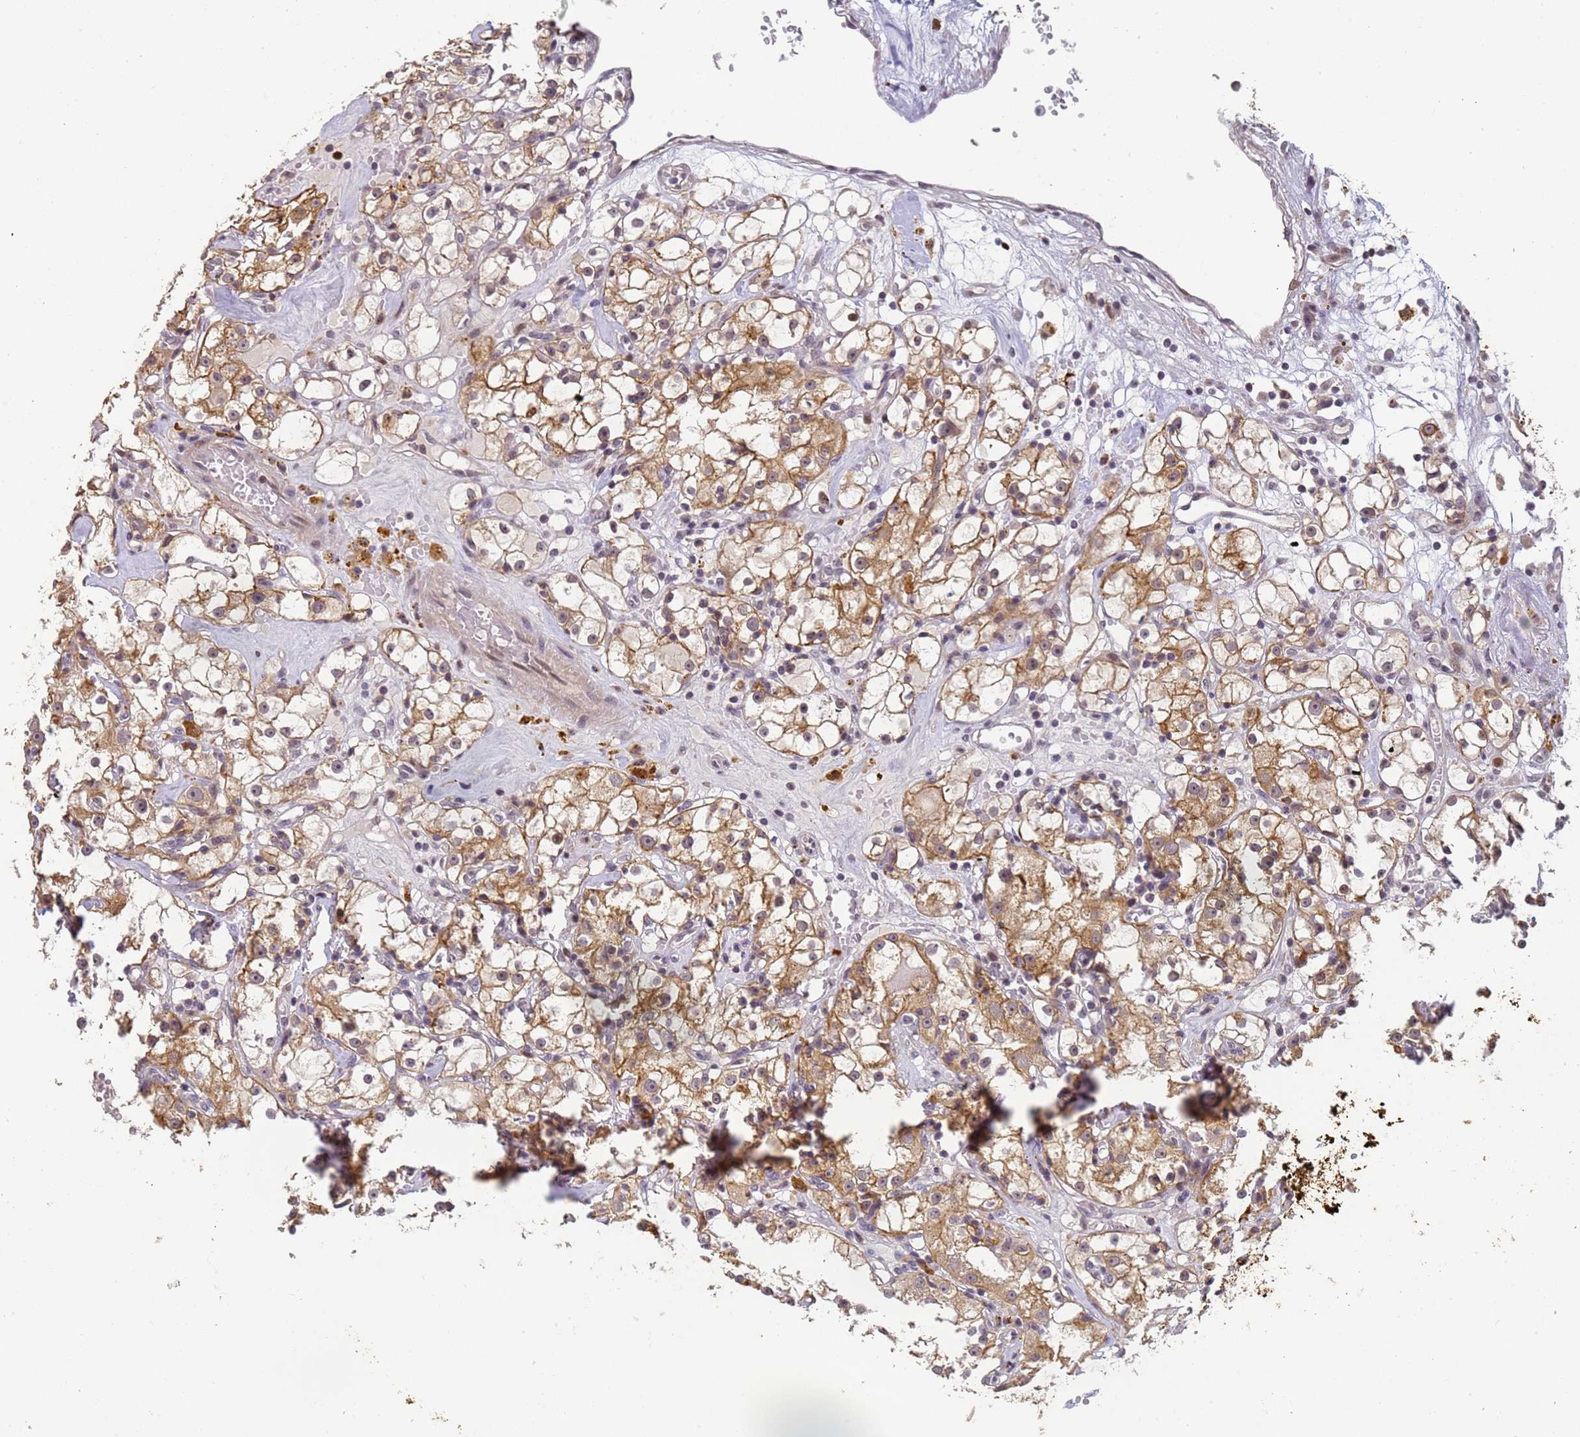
{"staining": {"intensity": "moderate", "quantity": ">75%", "location": "cytoplasmic/membranous"}, "tissue": "renal cancer", "cell_type": "Tumor cells", "image_type": "cancer", "snomed": [{"axis": "morphology", "description": "Adenocarcinoma, NOS"}, {"axis": "topography", "description": "Kidney"}], "caption": "IHC (DAB) staining of renal cancer reveals moderate cytoplasmic/membranous protein expression in approximately >75% of tumor cells.", "gene": "VWA3A", "patient": {"sex": "male", "age": 56}}